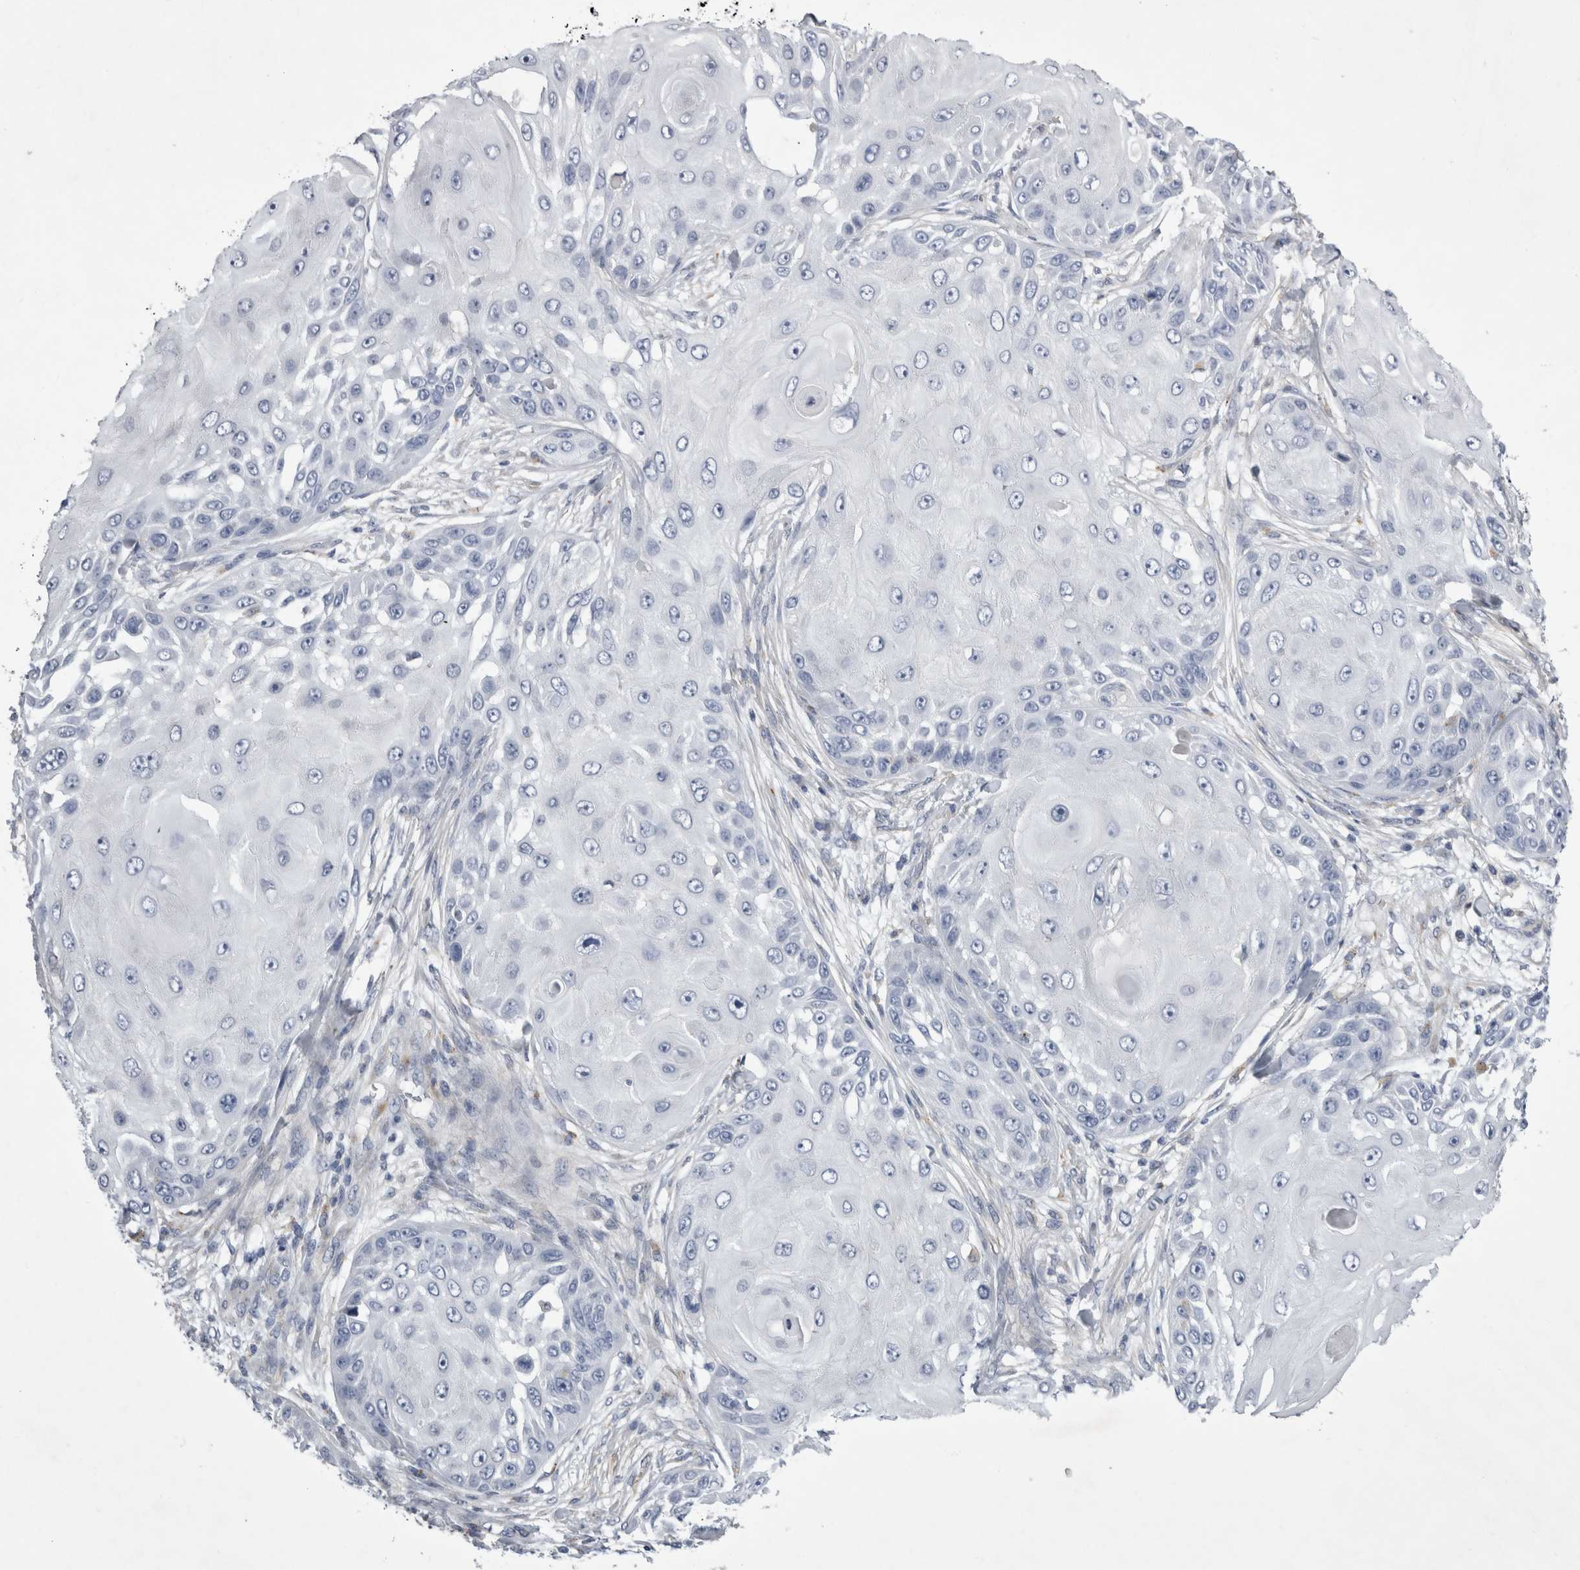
{"staining": {"intensity": "negative", "quantity": "none", "location": "none"}, "tissue": "skin cancer", "cell_type": "Tumor cells", "image_type": "cancer", "snomed": [{"axis": "morphology", "description": "Squamous cell carcinoma, NOS"}, {"axis": "topography", "description": "Skin"}], "caption": "An immunohistochemistry (IHC) histopathology image of skin cancer is shown. There is no staining in tumor cells of skin cancer.", "gene": "STRADB", "patient": {"sex": "female", "age": 44}}